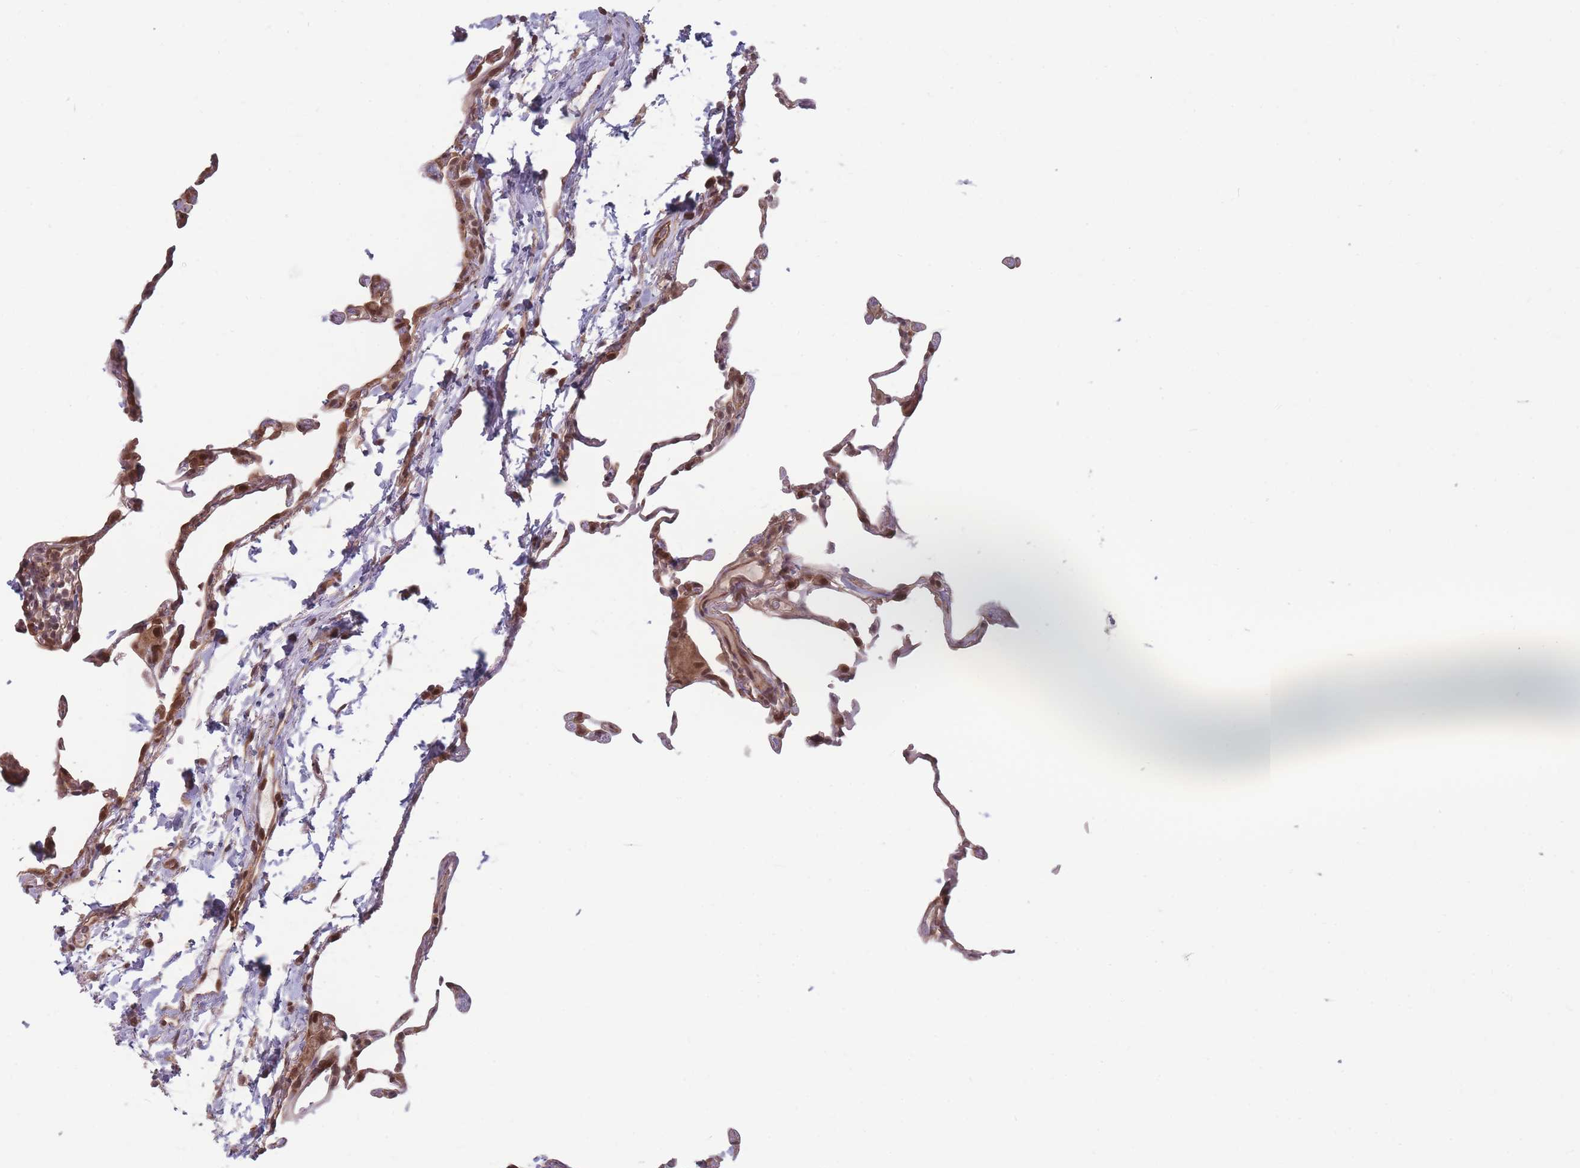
{"staining": {"intensity": "moderate", "quantity": "25%-75%", "location": "cytoplasmic/membranous"}, "tissue": "lung", "cell_type": "Alveolar cells", "image_type": "normal", "snomed": [{"axis": "morphology", "description": "Normal tissue, NOS"}, {"axis": "topography", "description": "Lung"}], "caption": "High-power microscopy captured an IHC micrograph of unremarkable lung, revealing moderate cytoplasmic/membranous staining in about 25%-75% of alveolar cells.", "gene": "RPS18", "patient": {"sex": "female", "age": 57}}